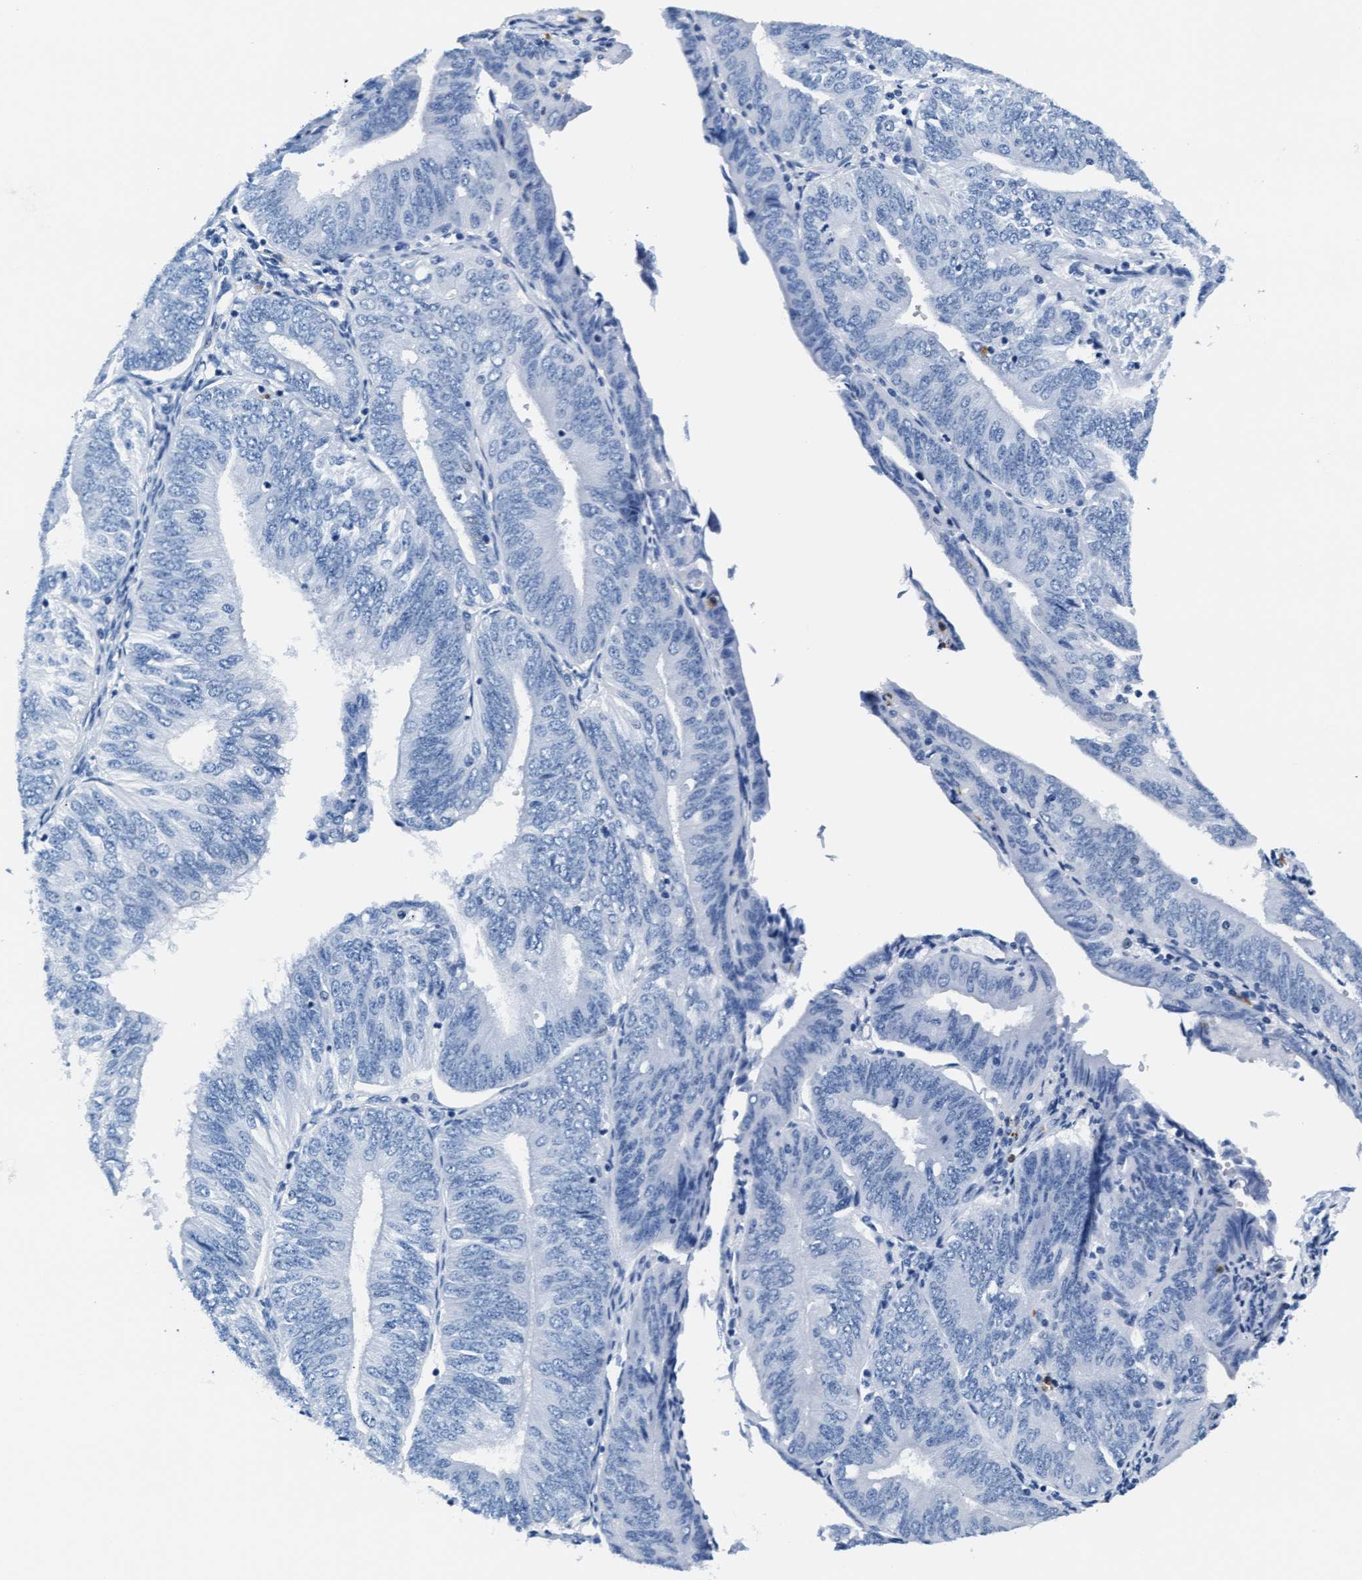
{"staining": {"intensity": "negative", "quantity": "none", "location": "none"}, "tissue": "endometrial cancer", "cell_type": "Tumor cells", "image_type": "cancer", "snomed": [{"axis": "morphology", "description": "Adenocarcinoma, NOS"}, {"axis": "topography", "description": "Endometrium"}], "caption": "Tumor cells are negative for brown protein staining in endometrial cancer (adenocarcinoma).", "gene": "MMP8", "patient": {"sex": "female", "age": 58}}